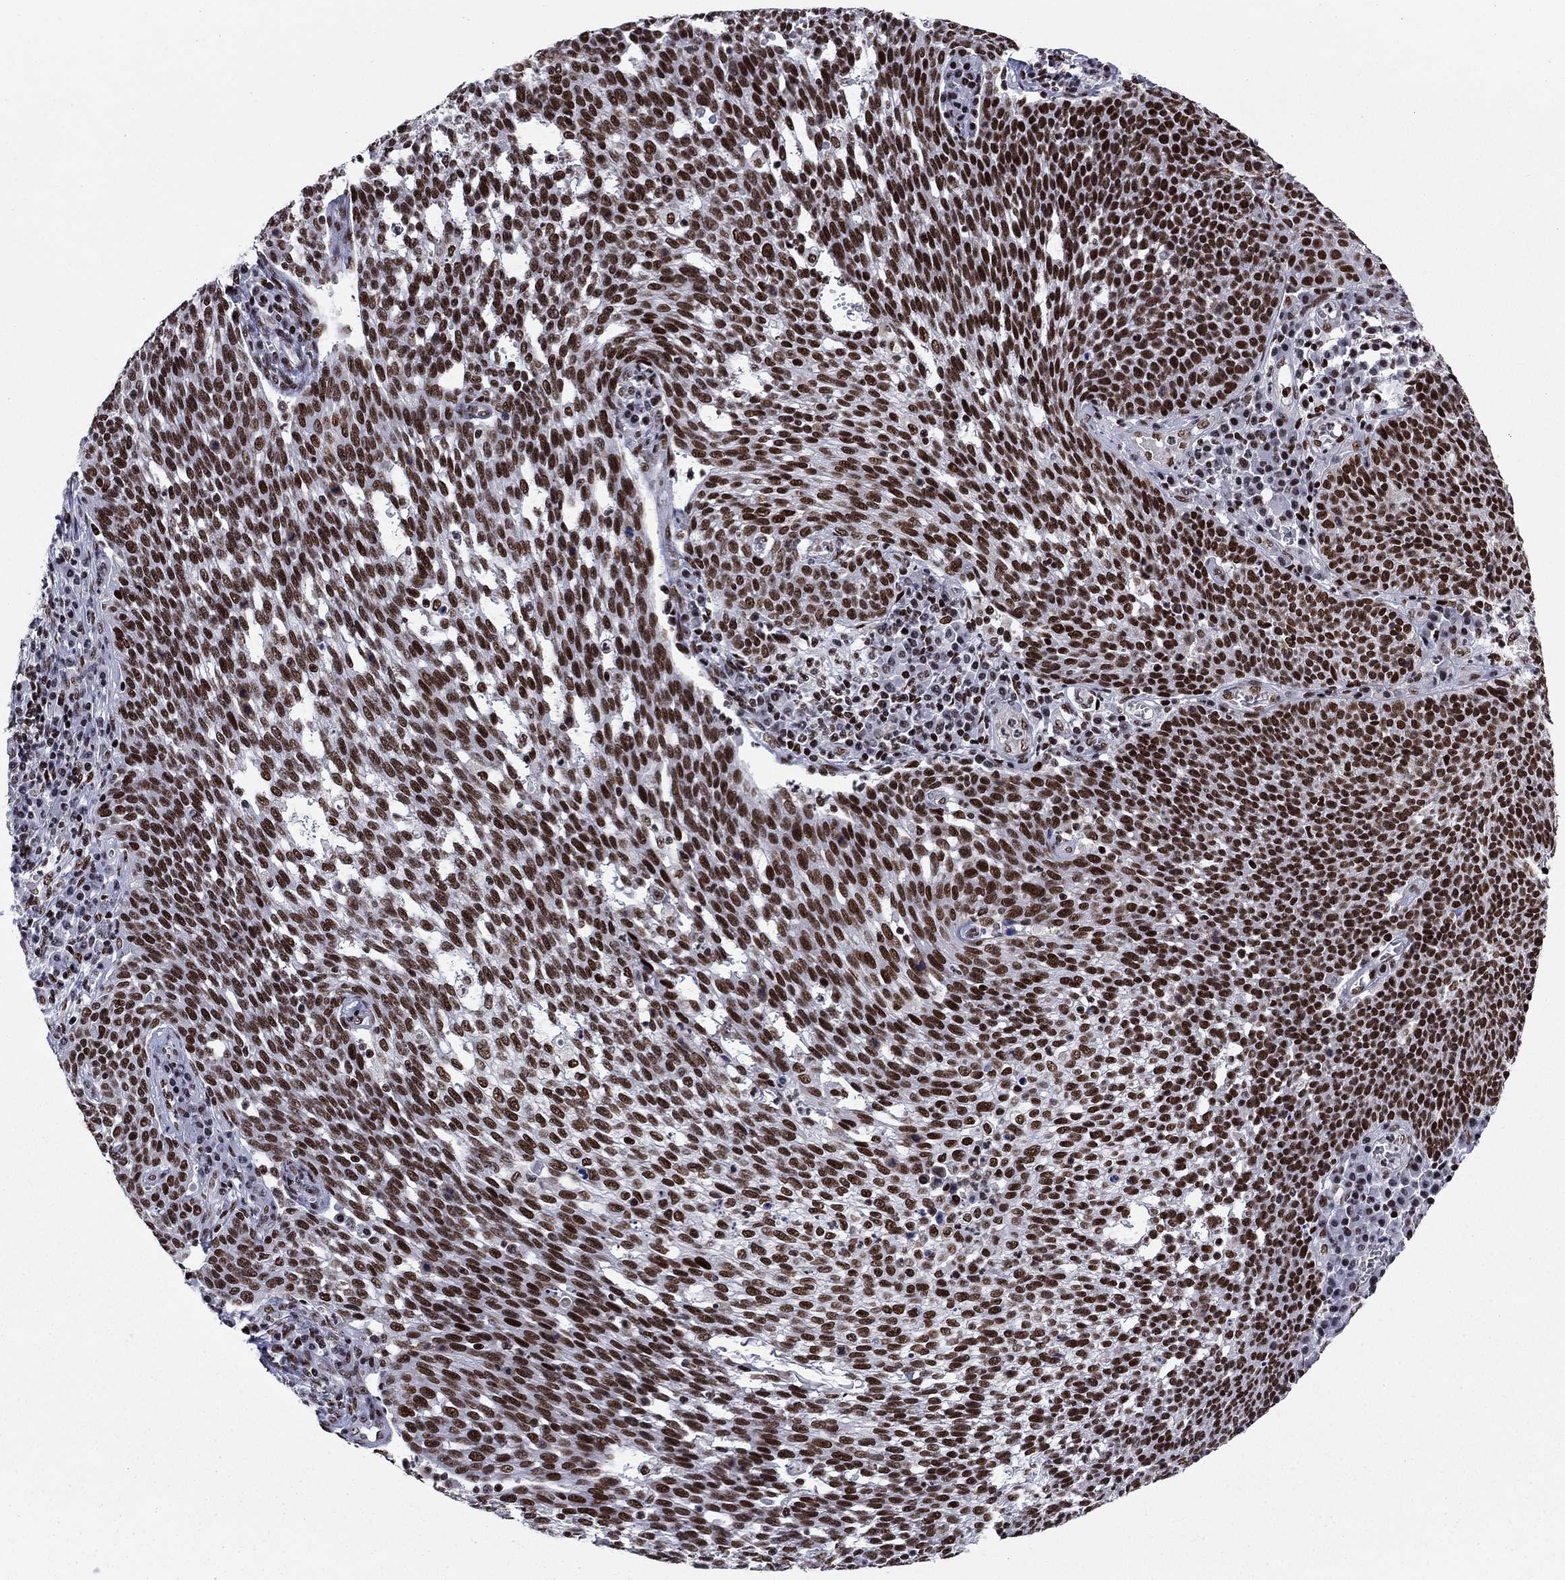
{"staining": {"intensity": "strong", "quantity": "25%-75%", "location": "nuclear"}, "tissue": "cervical cancer", "cell_type": "Tumor cells", "image_type": "cancer", "snomed": [{"axis": "morphology", "description": "Squamous cell carcinoma, NOS"}, {"axis": "topography", "description": "Cervix"}], "caption": "Protein analysis of squamous cell carcinoma (cervical) tissue displays strong nuclear staining in about 25%-75% of tumor cells.", "gene": "RPRD1B", "patient": {"sex": "female", "age": 34}}